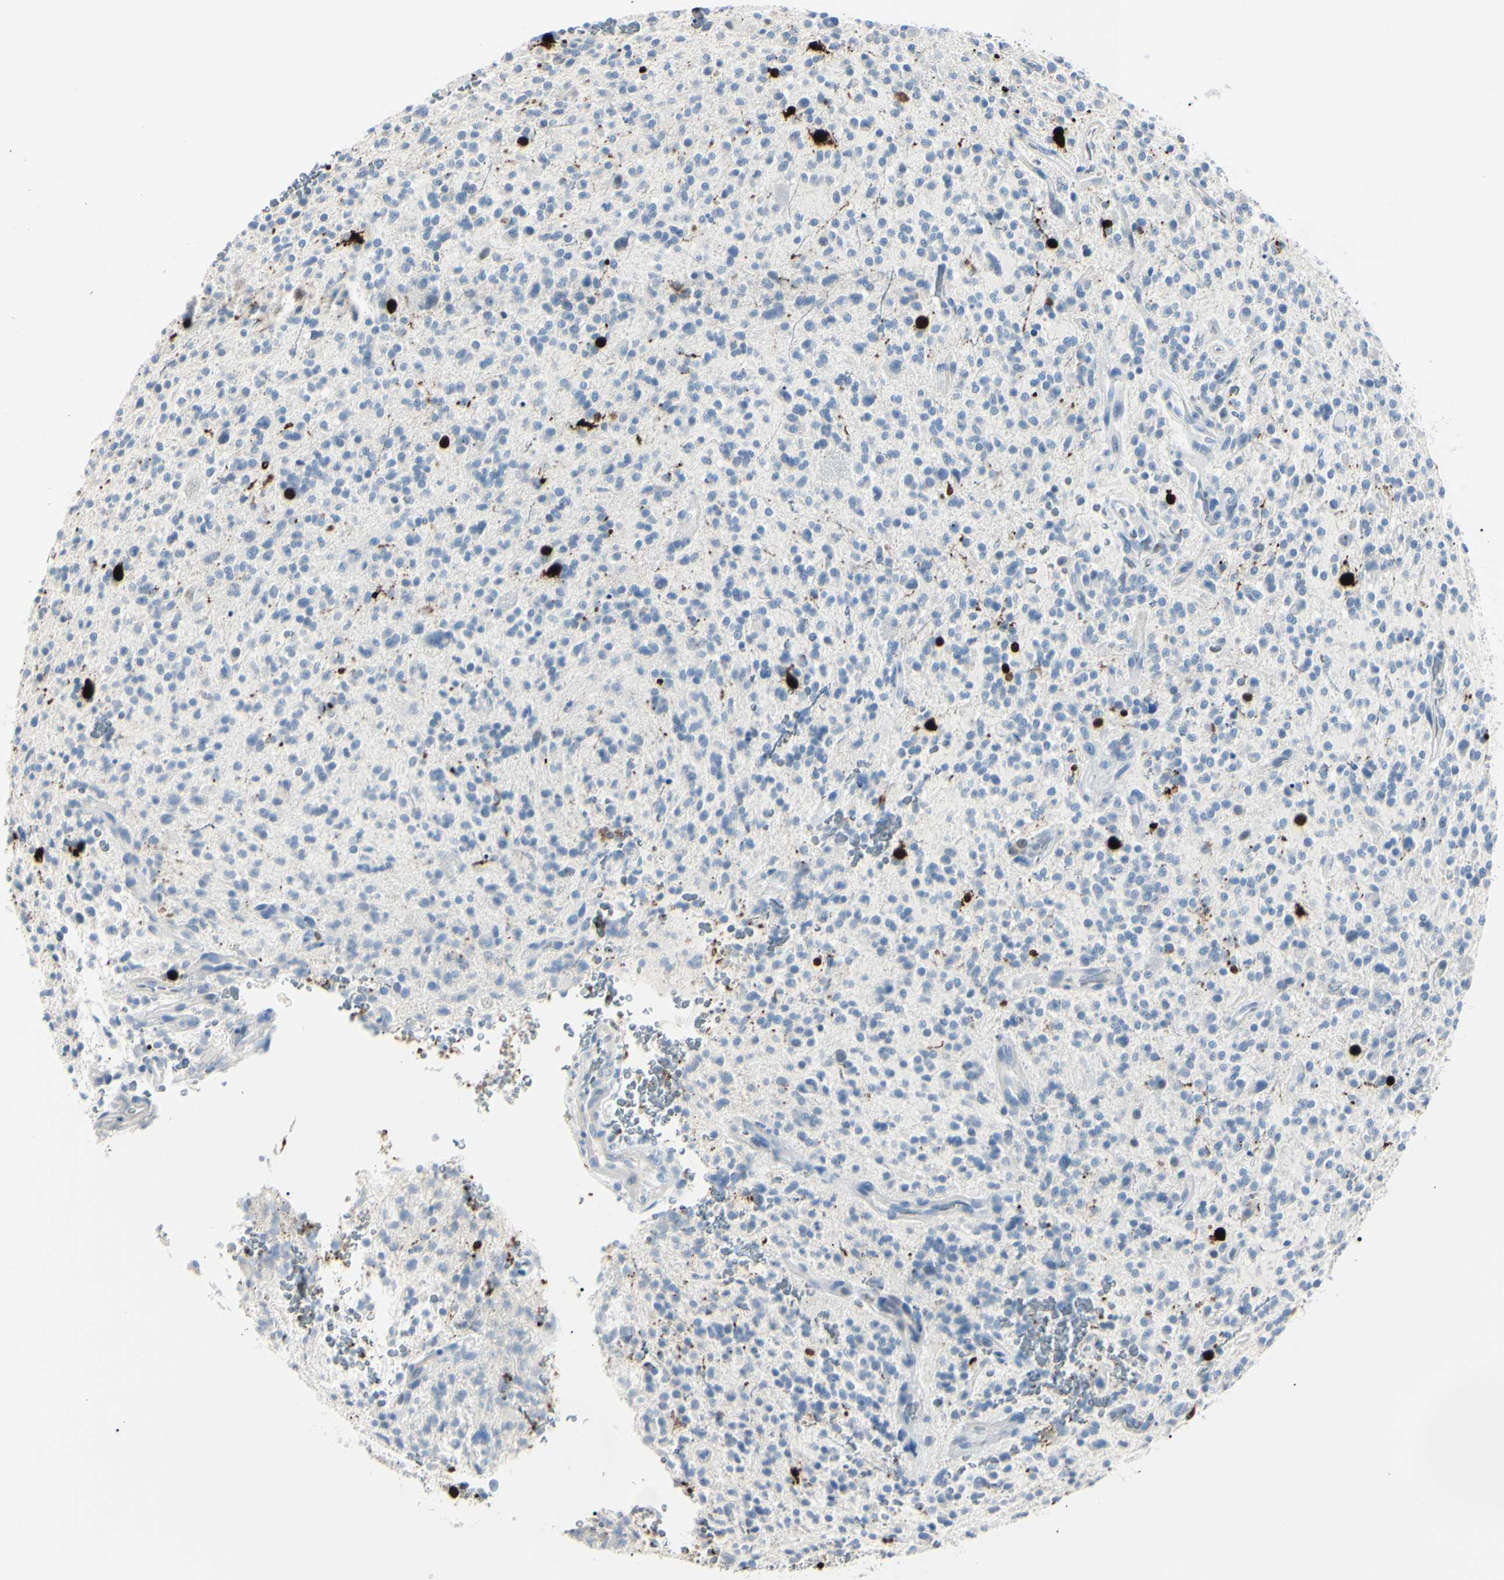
{"staining": {"intensity": "negative", "quantity": "none", "location": "none"}, "tissue": "glioma", "cell_type": "Tumor cells", "image_type": "cancer", "snomed": [{"axis": "morphology", "description": "Glioma, malignant, High grade"}, {"axis": "topography", "description": "Brain"}], "caption": "Malignant glioma (high-grade) was stained to show a protein in brown. There is no significant staining in tumor cells.", "gene": "CA2", "patient": {"sex": "male", "age": 48}}